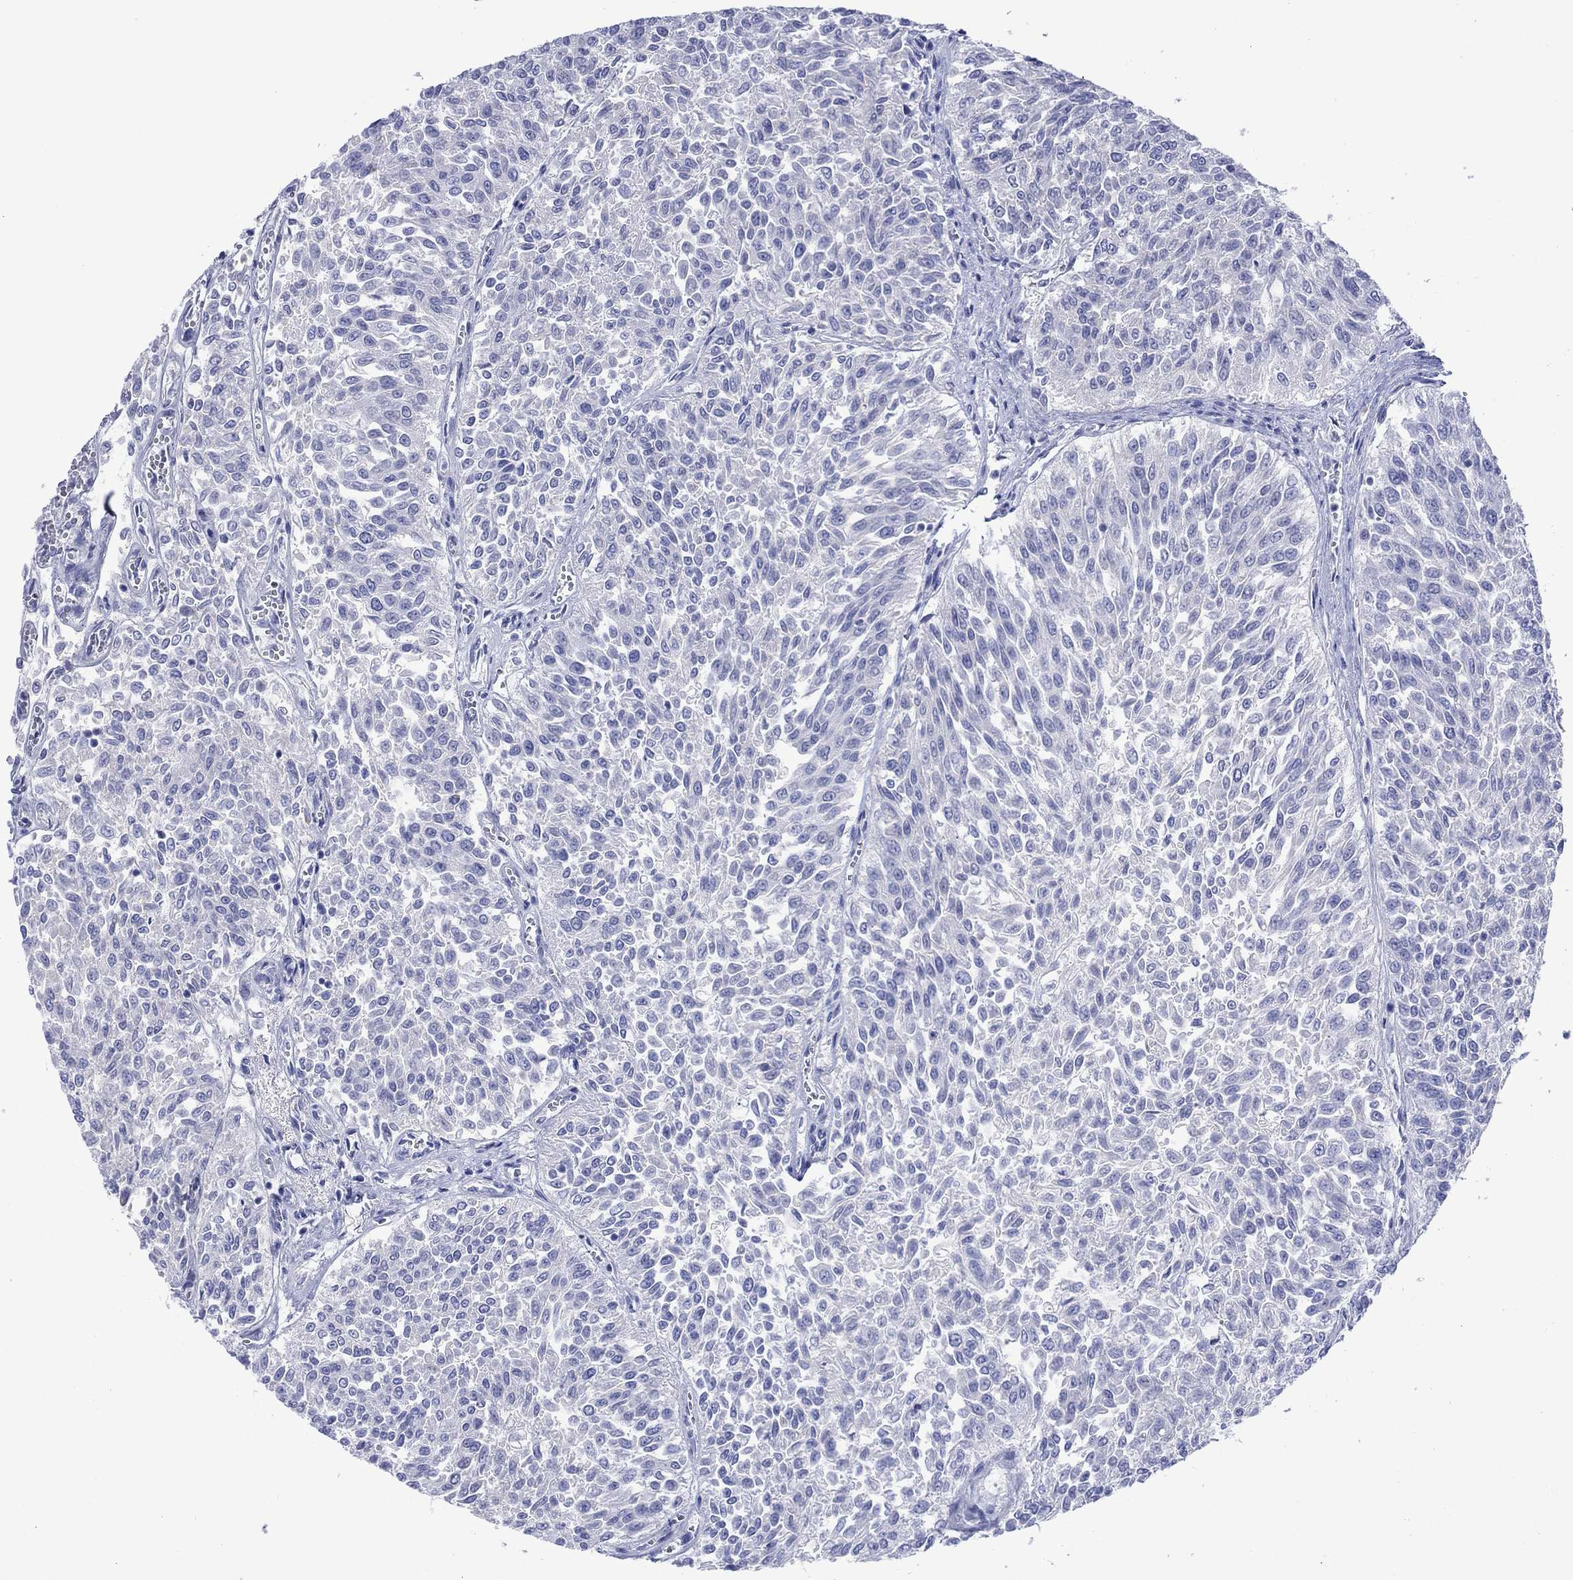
{"staining": {"intensity": "negative", "quantity": "none", "location": "none"}, "tissue": "urothelial cancer", "cell_type": "Tumor cells", "image_type": "cancer", "snomed": [{"axis": "morphology", "description": "Urothelial carcinoma, Low grade"}, {"axis": "topography", "description": "Urinary bladder"}], "caption": "Immunohistochemistry (IHC) photomicrograph of urothelial cancer stained for a protein (brown), which shows no positivity in tumor cells.", "gene": "MLANA", "patient": {"sex": "male", "age": 78}}